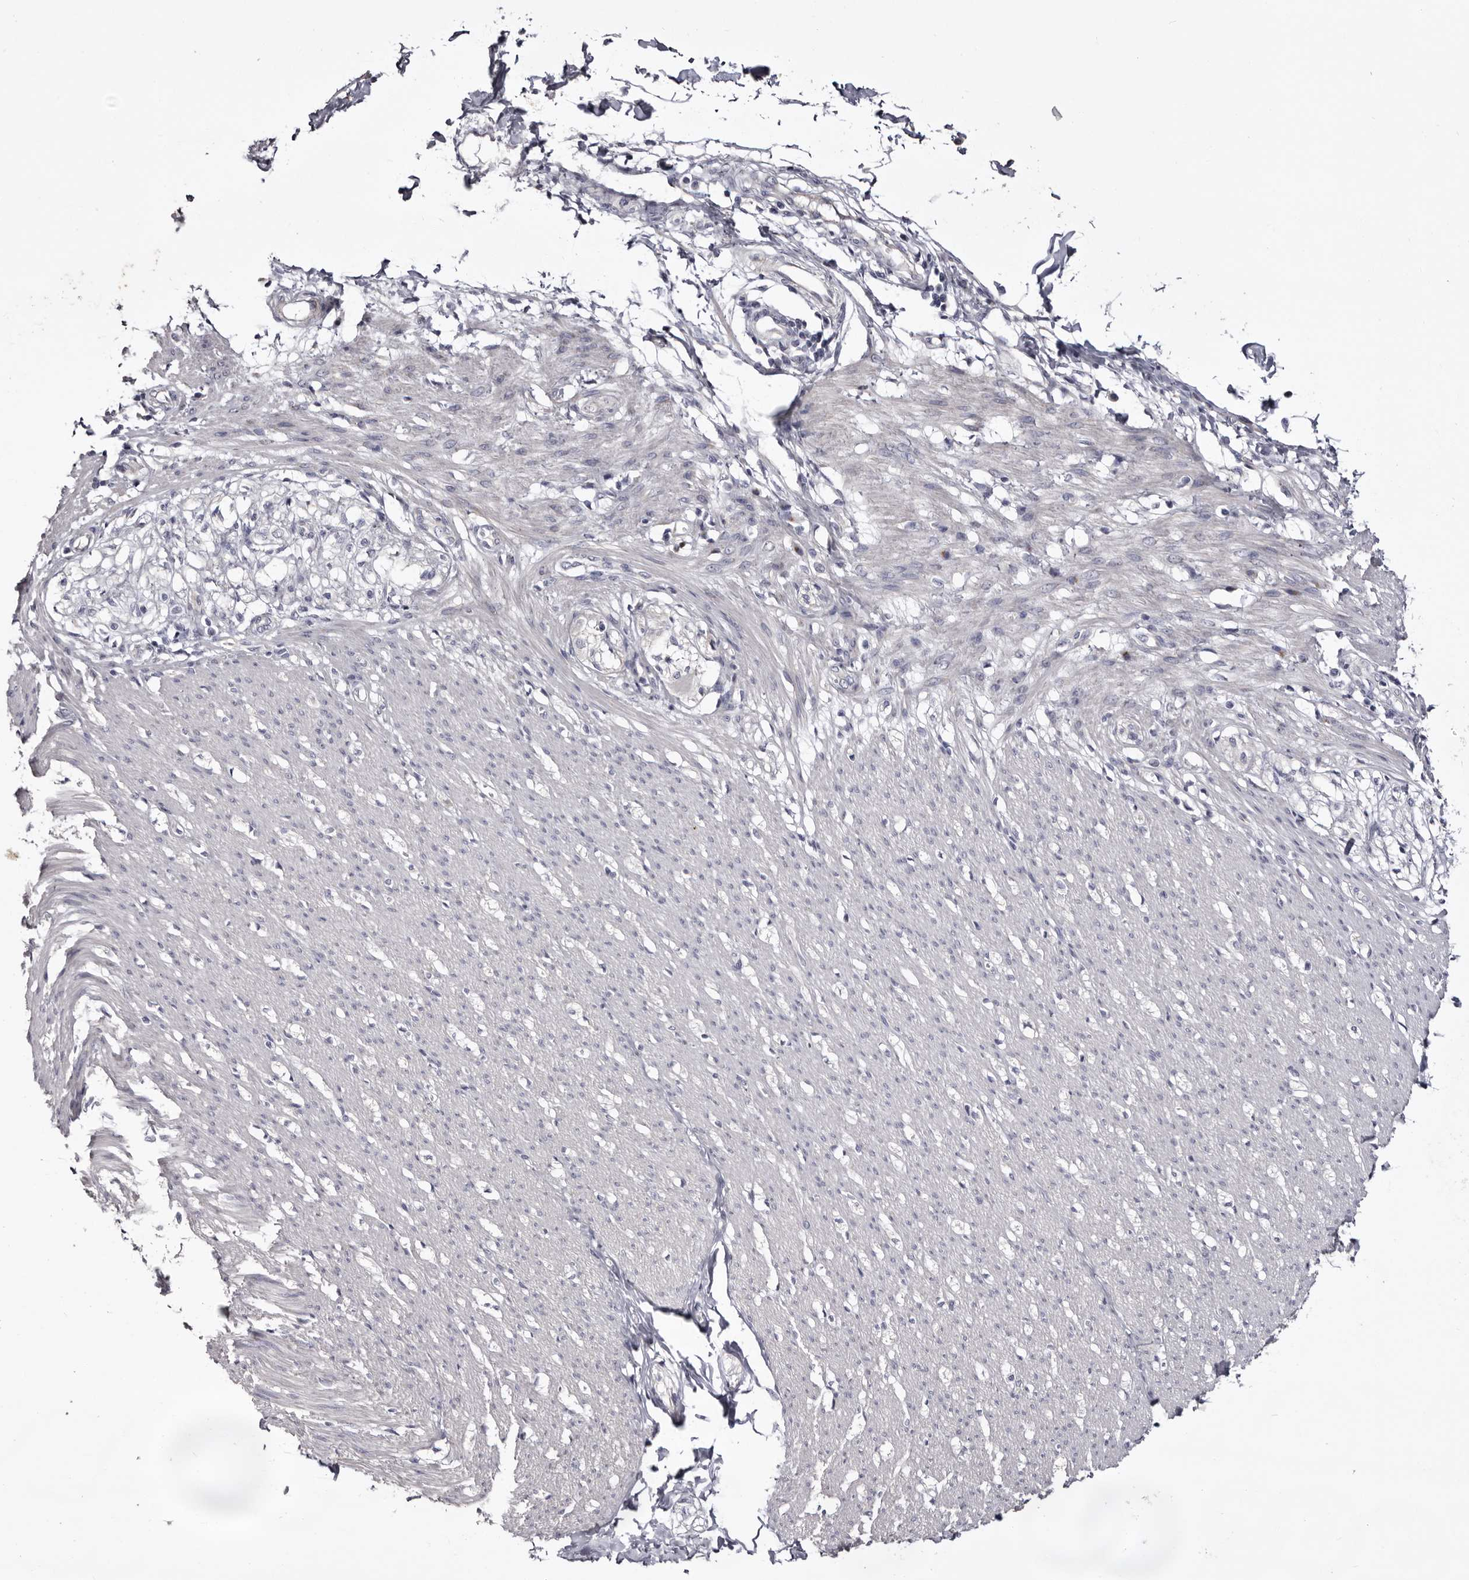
{"staining": {"intensity": "negative", "quantity": "none", "location": "none"}, "tissue": "smooth muscle", "cell_type": "Smooth muscle cells", "image_type": "normal", "snomed": [{"axis": "morphology", "description": "Normal tissue, NOS"}, {"axis": "morphology", "description": "Adenocarcinoma, NOS"}, {"axis": "topography", "description": "Smooth muscle"}, {"axis": "topography", "description": "Colon"}], "caption": "Smooth muscle cells show no significant expression in unremarkable smooth muscle. (Stains: DAB immunohistochemistry with hematoxylin counter stain, Microscopy: brightfield microscopy at high magnification).", "gene": "CASQ1", "patient": {"sex": "male", "age": 14}}